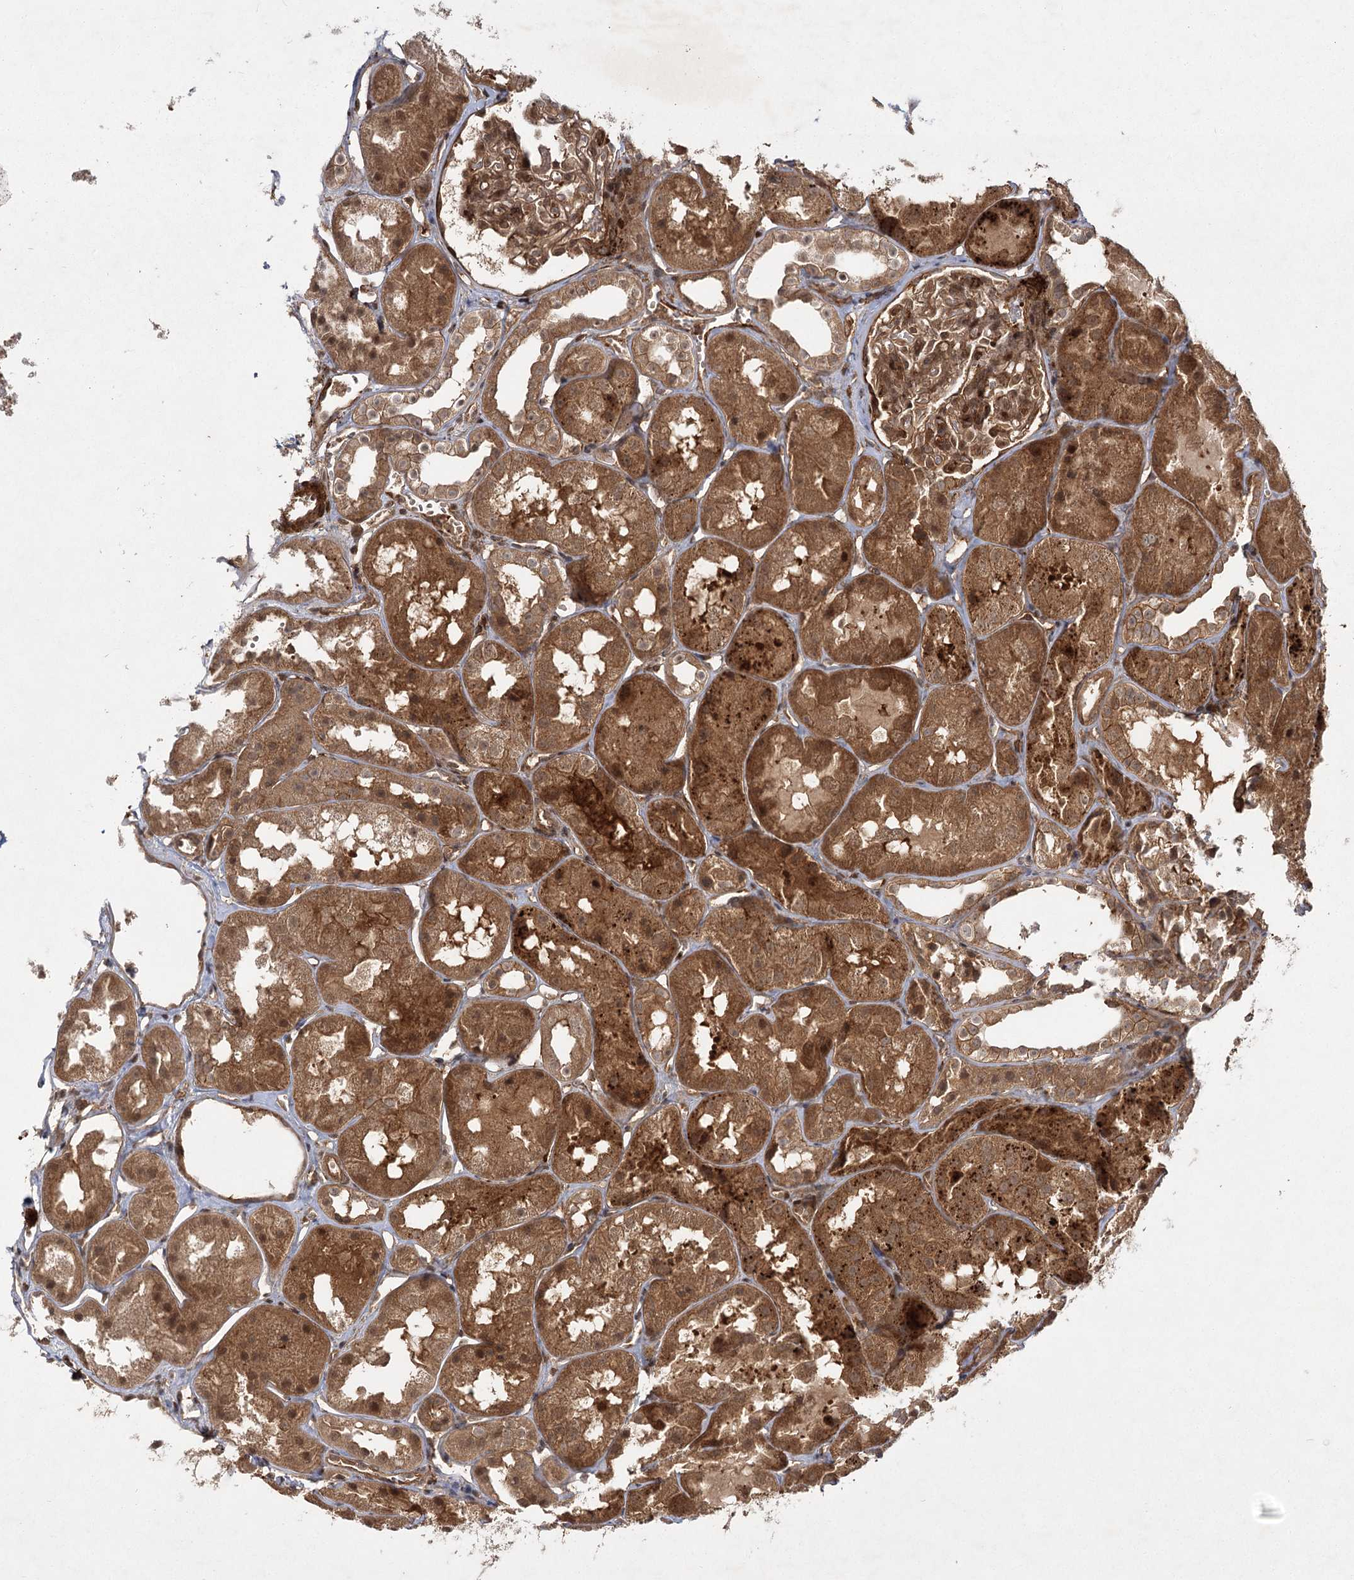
{"staining": {"intensity": "moderate", "quantity": ">75%", "location": "cytoplasmic/membranous,nuclear"}, "tissue": "kidney", "cell_type": "Cells in glomeruli", "image_type": "normal", "snomed": [{"axis": "morphology", "description": "Normal tissue, NOS"}, {"axis": "topography", "description": "Kidney"}], "caption": "The immunohistochemical stain shows moderate cytoplasmic/membranous,nuclear positivity in cells in glomeruli of benign kidney. (Brightfield microscopy of DAB IHC at high magnification).", "gene": "MDFIC", "patient": {"sex": "male", "age": 16}}